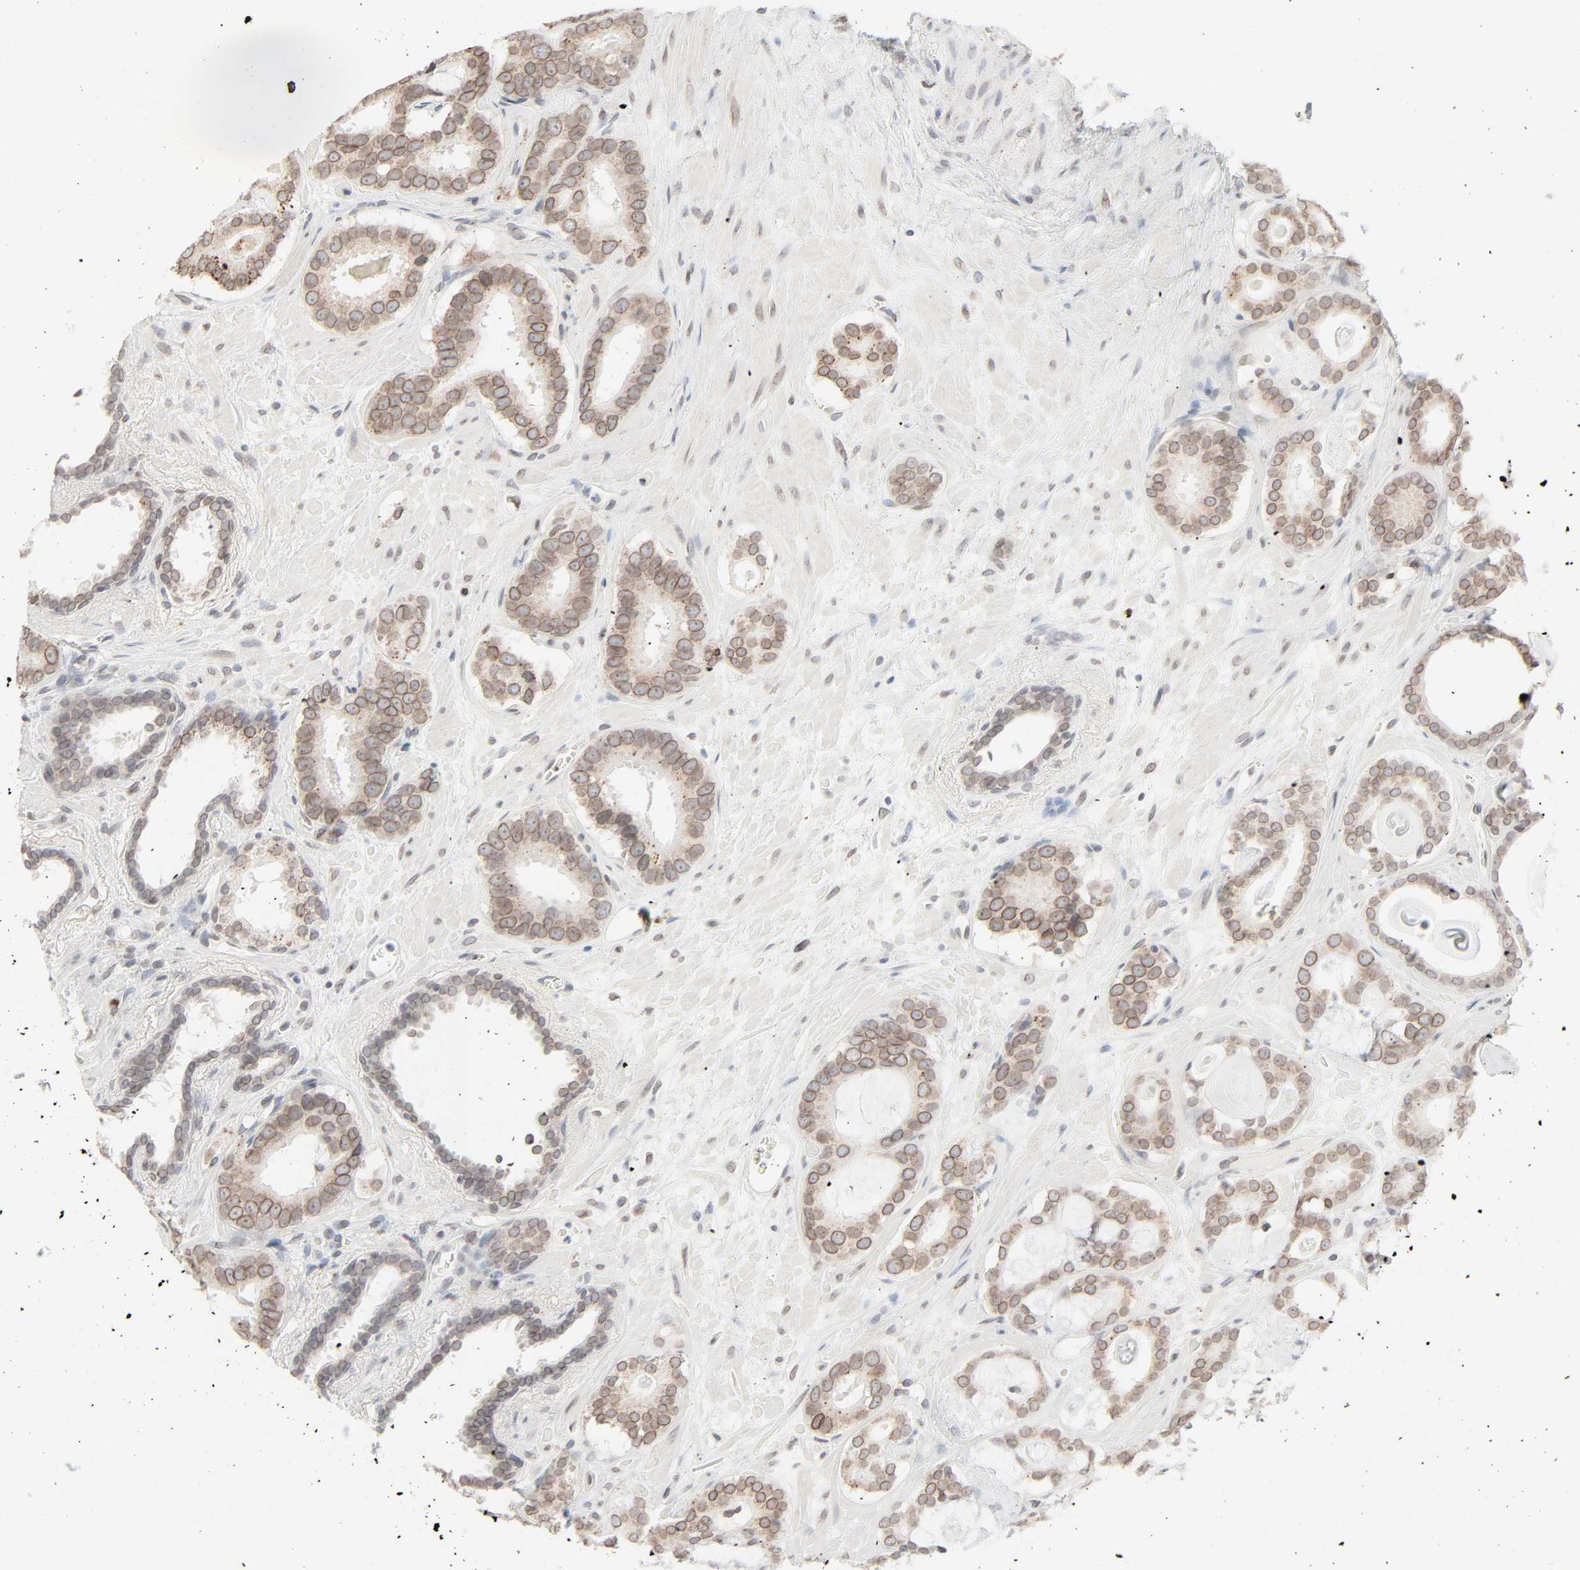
{"staining": {"intensity": "moderate", "quantity": ">75%", "location": "cytoplasmic/membranous,nuclear"}, "tissue": "prostate cancer", "cell_type": "Tumor cells", "image_type": "cancer", "snomed": [{"axis": "morphology", "description": "Adenocarcinoma, Low grade"}, {"axis": "topography", "description": "Prostate"}], "caption": "Prostate cancer stained for a protein shows moderate cytoplasmic/membranous and nuclear positivity in tumor cells.", "gene": "MAD1L1", "patient": {"sex": "male", "age": 57}}